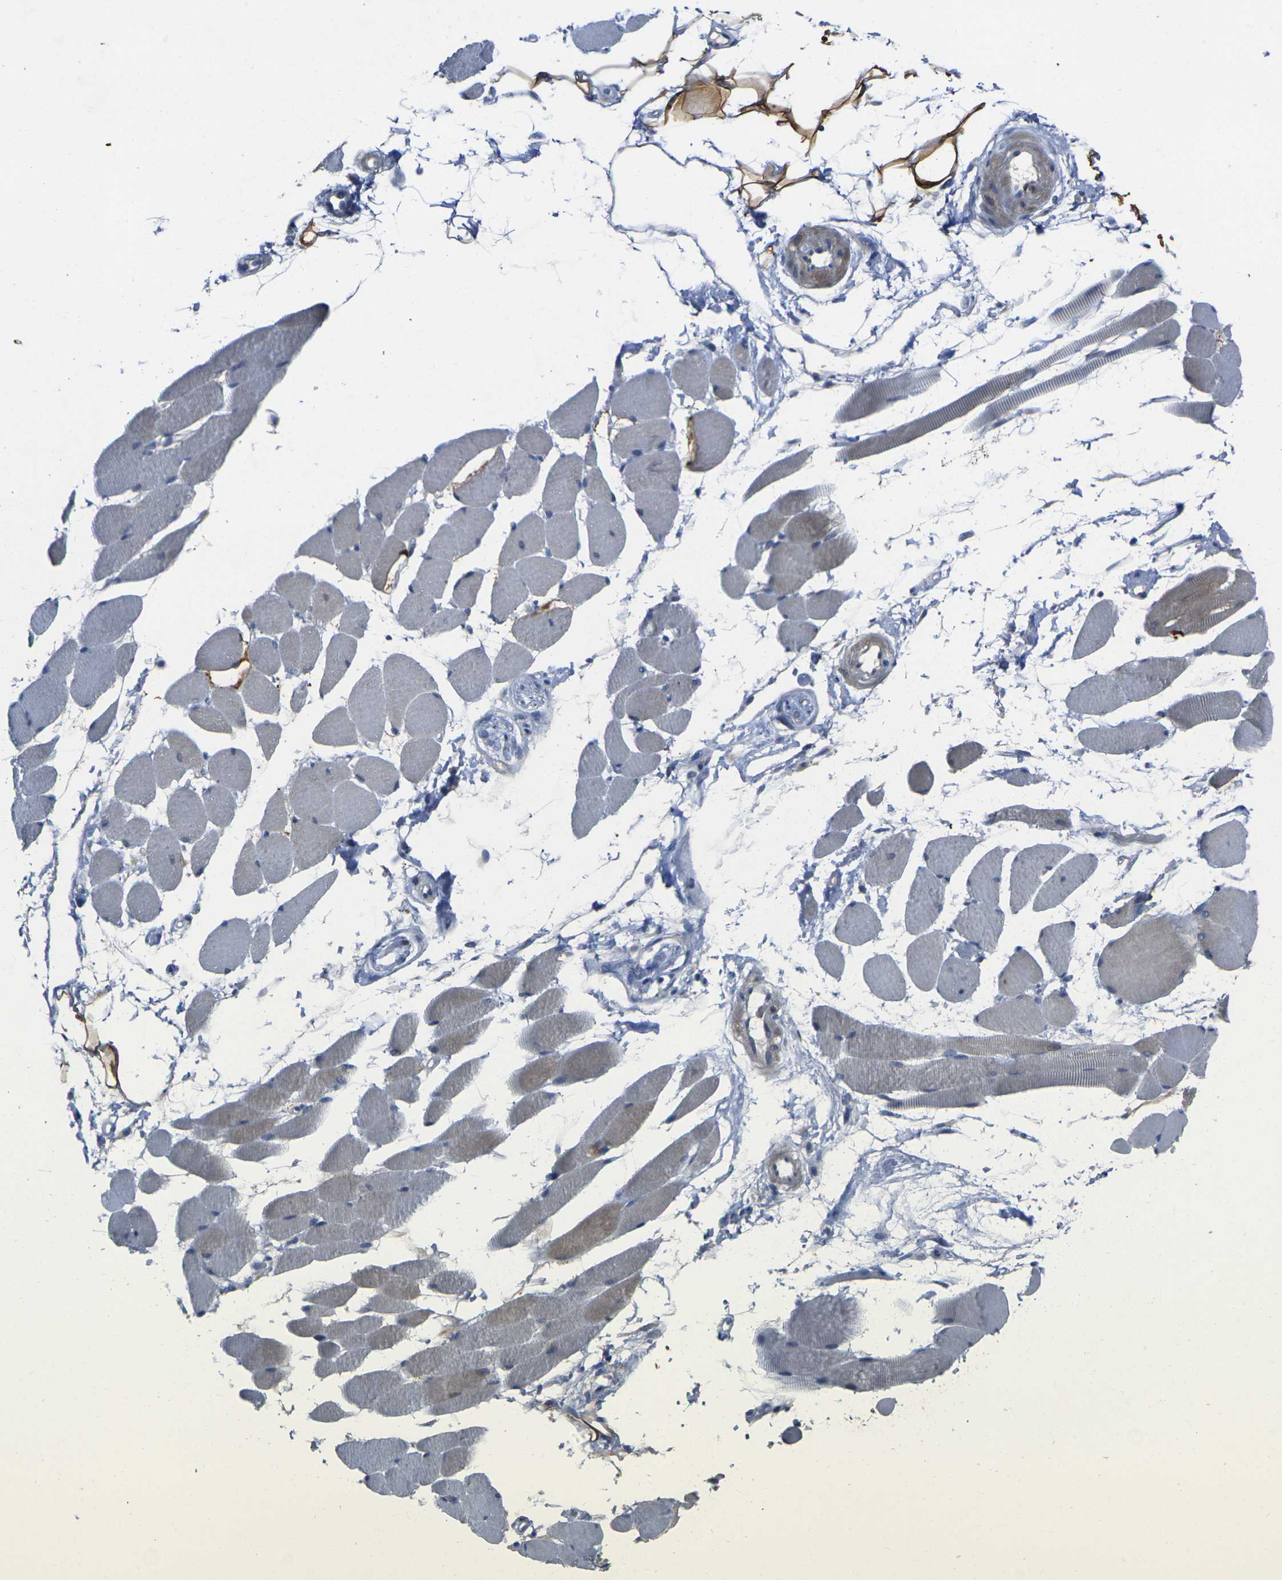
{"staining": {"intensity": "weak", "quantity": "25%-75%", "location": "cytoplasmic/membranous"}, "tissue": "skeletal muscle", "cell_type": "Myocytes", "image_type": "normal", "snomed": [{"axis": "morphology", "description": "Normal tissue, NOS"}, {"axis": "topography", "description": "Skeletal muscle"}, {"axis": "topography", "description": "Peripheral nerve tissue"}], "caption": "Benign skeletal muscle was stained to show a protein in brown. There is low levels of weak cytoplasmic/membranous expression in approximately 25%-75% of myocytes. The protein is shown in brown color, while the nuclei are stained blue.", "gene": "GNA12", "patient": {"sex": "female", "age": 84}}